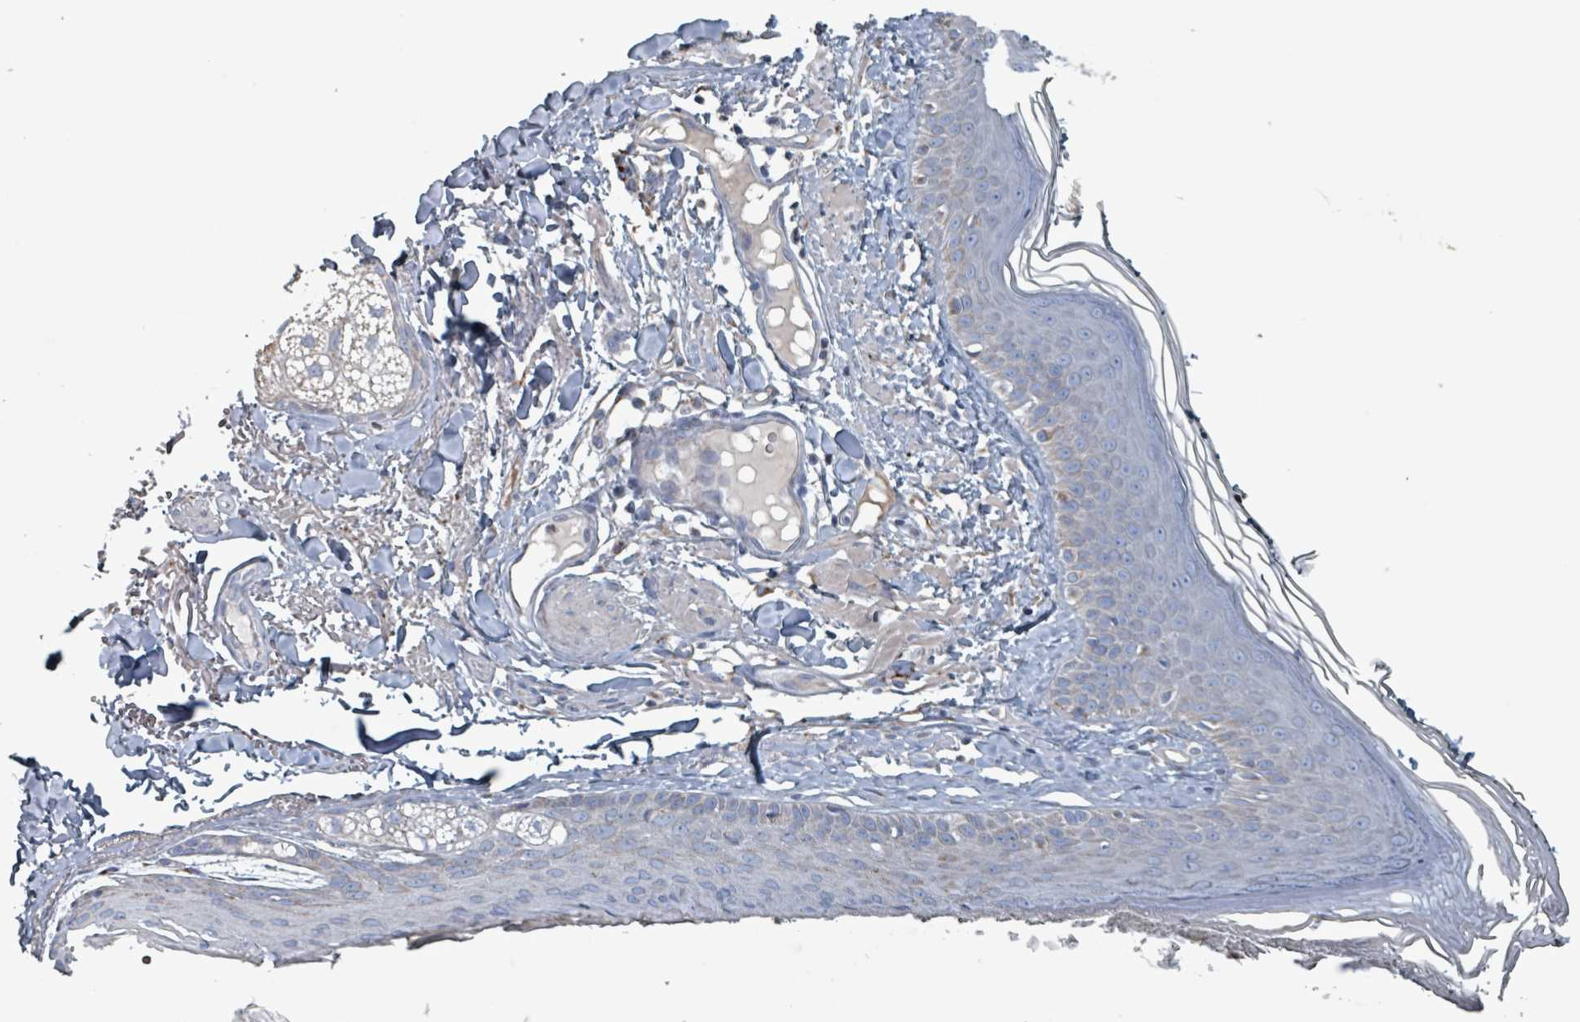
{"staining": {"intensity": "moderate", "quantity": "<25%", "location": "cytoplasmic/membranous"}, "tissue": "skin", "cell_type": "Fibroblasts", "image_type": "normal", "snomed": [{"axis": "morphology", "description": "Normal tissue, NOS"}, {"axis": "morphology", "description": "Malignant melanoma, NOS"}, {"axis": "topography", "description": "Skin"}], "caption": "Normal skin shows moderate cytoplasmic/membranous staining in about <25% of fibroblasts, visualized by immunohistochemistry. (Stains: DAB in brown, nuclei in blue, Microscopy: brightfield microscopy at high magnification).", "gene": "ABHD18", "patient": {"sex": "male", "age": 80}}